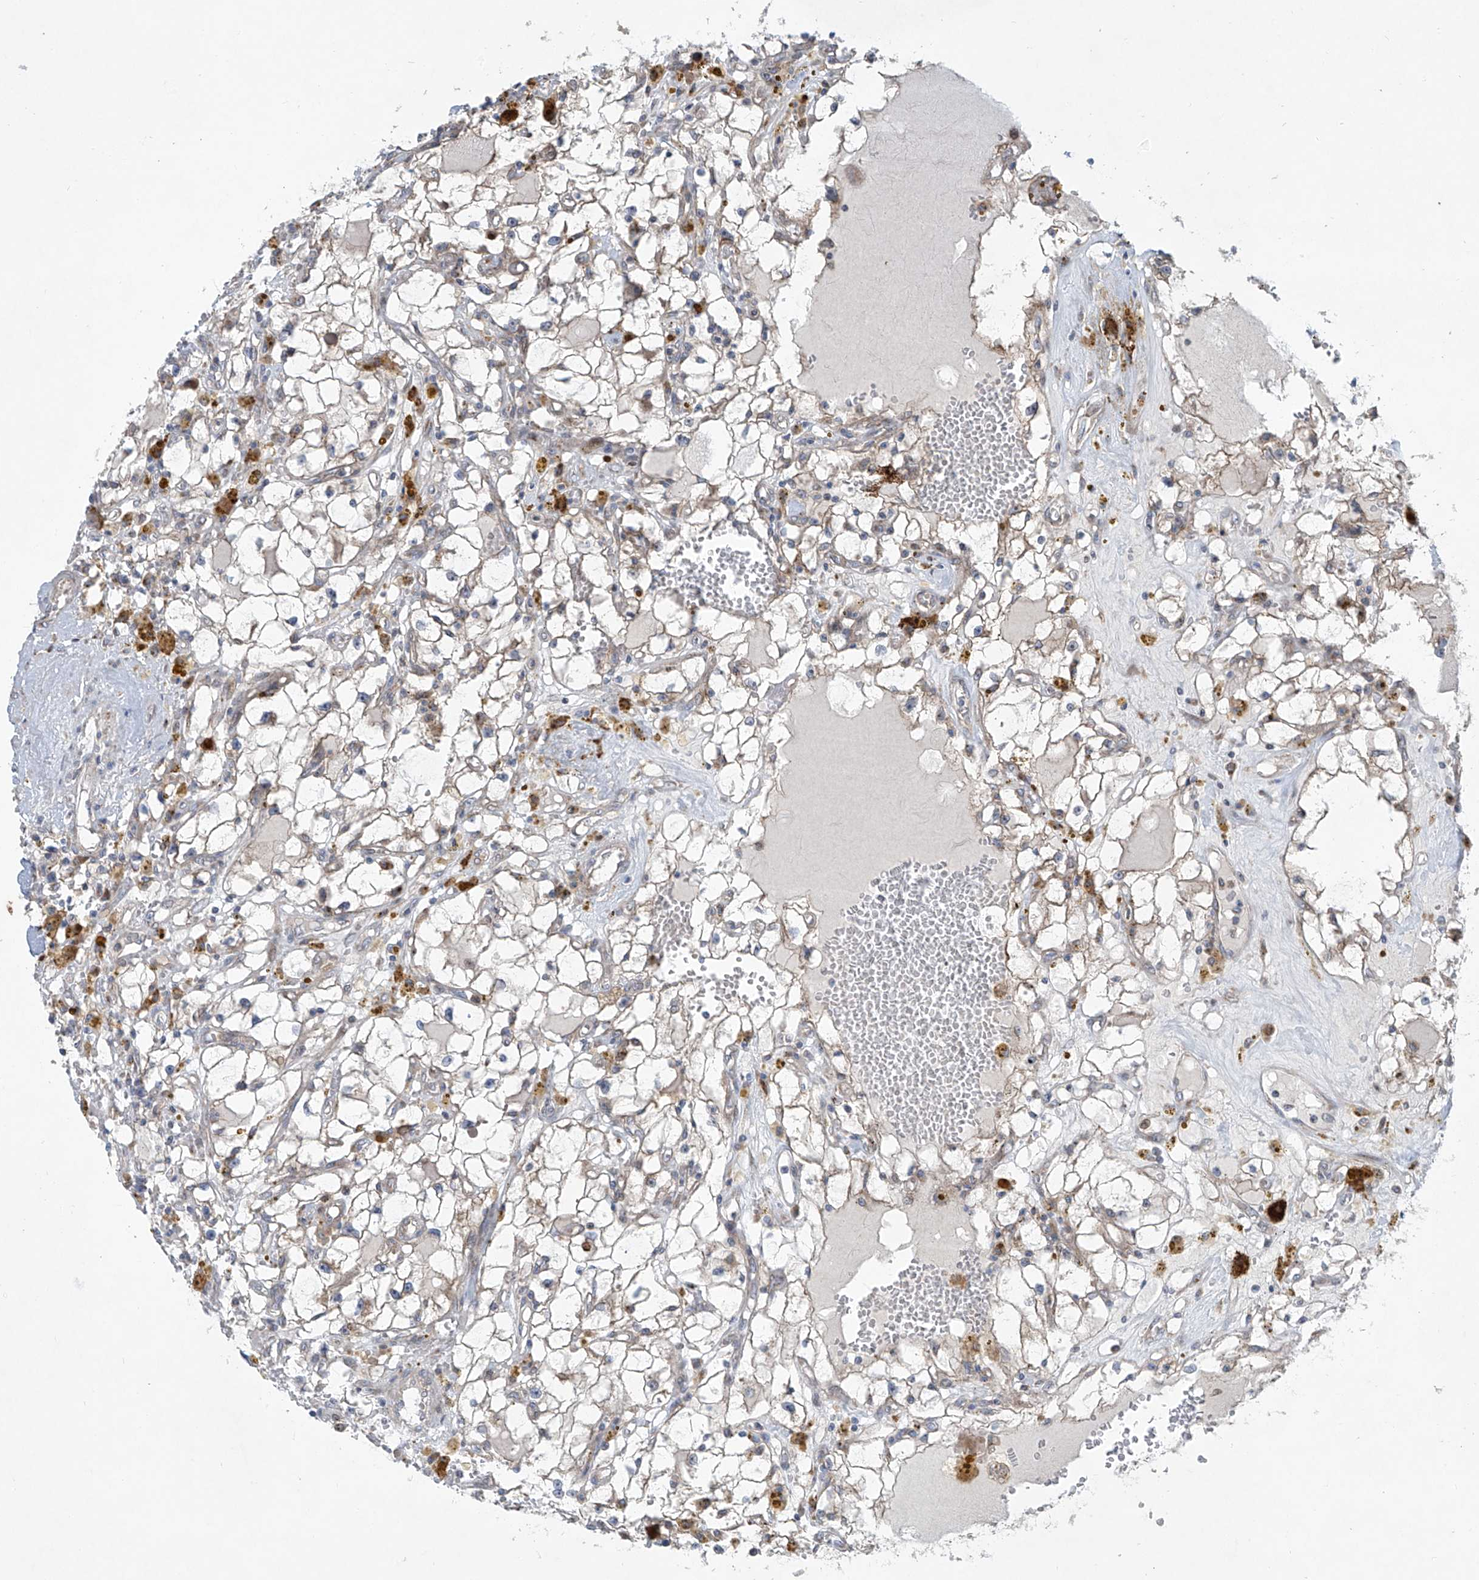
{"staining": {"intensity": "negative", "quantity": "none", "location": "none"}, "tissue": "renal cancer", "cell_type": "Tumor cells", "image_type": "cancer", "snomed": [{"axis": "morphology", "description": "Adenocarcinoma, NOS"}, {"axis": "topography", "description": "Kidney"}], "caption": "High power microscopy histopathology image of an immunohistochemistry (IHC) micrograph of adenocarcinoma (renal), revealing no significant staining in tumor cells.", "gene": "KLC4", "patient": {"sex": "male", "age": 56}}